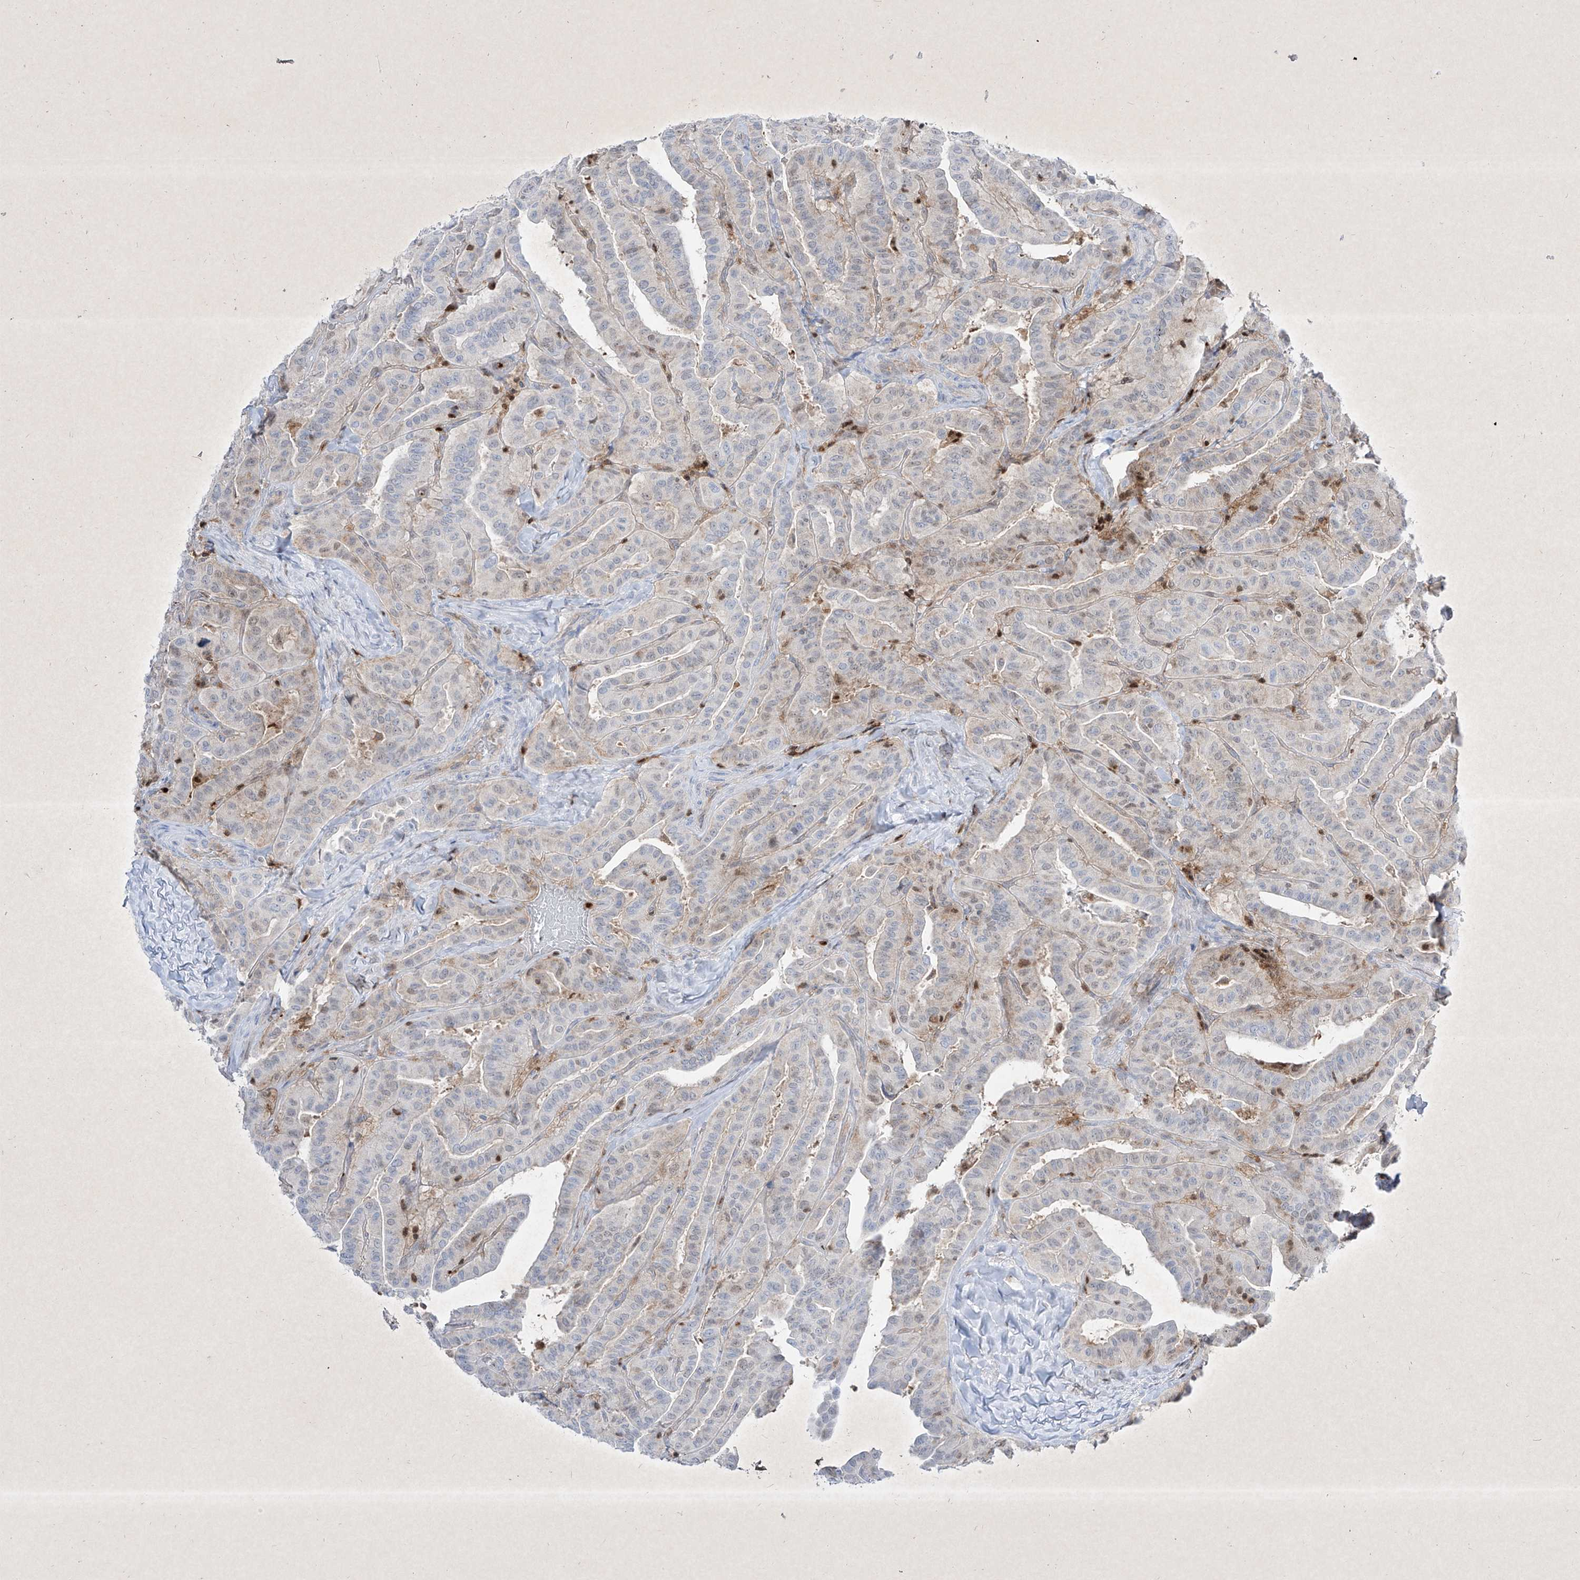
{"staining": {"intensity": "moderate", "quantity": "<25%", "location": "nuclear"}, "tissue": "thyroid cancer", "cell_type": "Tumor cells", "image_type": "cancer", "snomed": [{"axis": "morphology", "description": "Papillary adenocarcinoma, NOS"}, {"axis": "topography", "description": "Thyroid gland"}], "caption": "Tumor cells demonstrate low levels of moderate nuclear staining in about <25% of cells in human papillary adenocarcinoma (thyroid). The staining is performed using DAB brown chromogen to label protein expression. The nuclei are counter-stained blue using hematoxylin.", "gene": "PSMB10", "patient": {"sex": "male", "age": 77}}